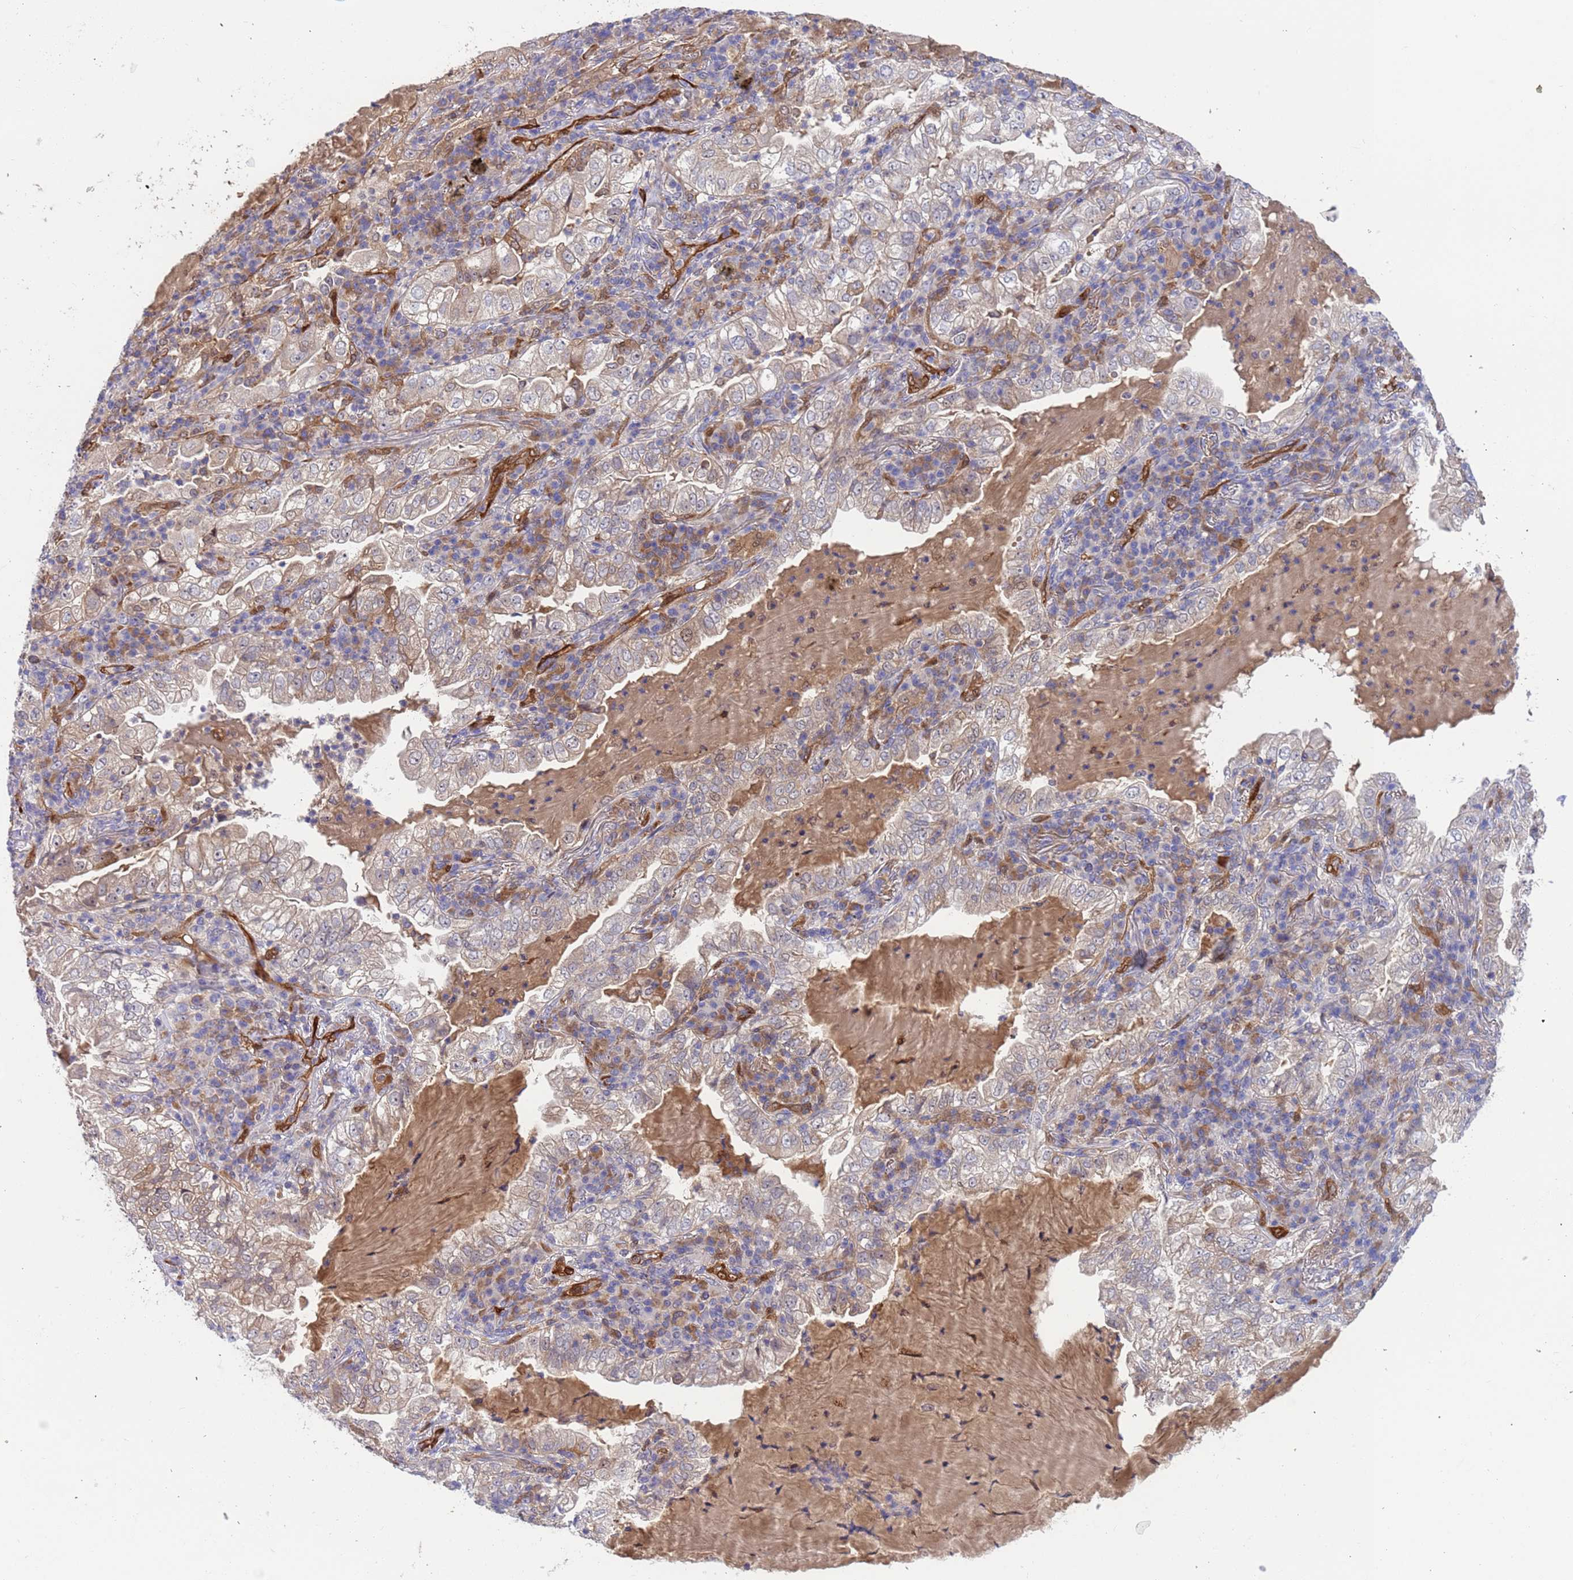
{"staining": {"intensity": "negative", "quantity": "none", "location": "none"}, "tissue": "lung cancer", "cell_type": "Tumor cells", "image_type": "cancer", "snomed": [{"axis": "morphology", "description": "Adenocarcinoma, NOS"}, {"axis": "topography", "description": "Lung"}], "caption": "An image of human lung cancer (adenocarcinoma) is negative for staining in tumor cells.", "gene": "FOXRED1", "patient": {"sex": "female", "age": 73}}